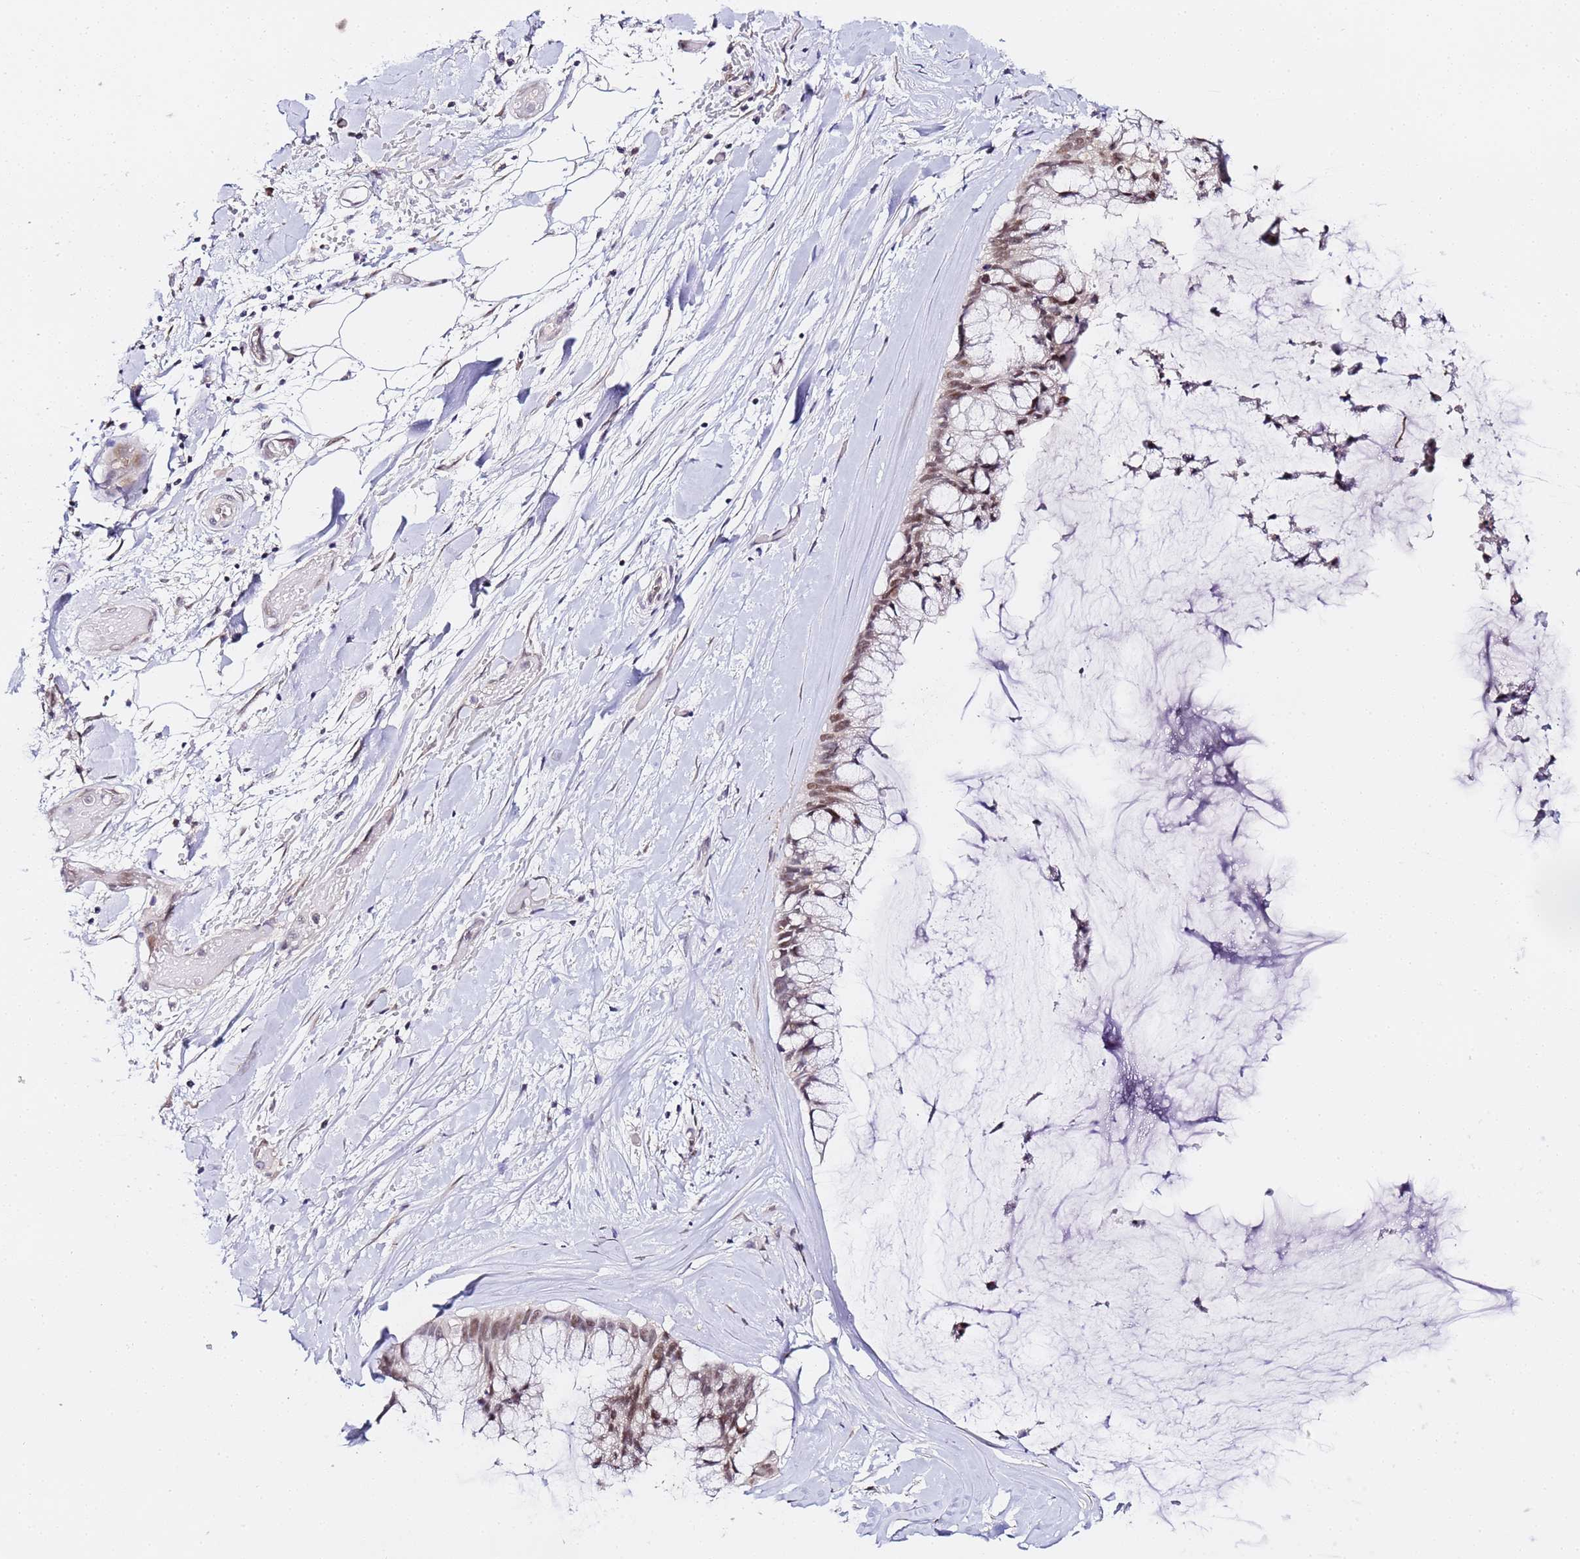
{"staining": {"intensity": "moderate", "quantity": ">75%", "location": "nuclear"}, "tissue": "ovarian cancer", "cell_type": "Tumor cells", "image_type": "cancer", "snomed": [{"axis": "morphology", "description": "Cystadenocarcinoma, mucinous, NOS"}, {"axis": "topography", "description": "Ovary"}], "caption": "Ovarian cancer (mucinous cystadenocarcinoma) stained for a protein (brown) exhibits moderate nuclear positive expression in about >75% of tumor cells.", "gene": "LSM3", "patient": {"sex": "female", "age": 39}}